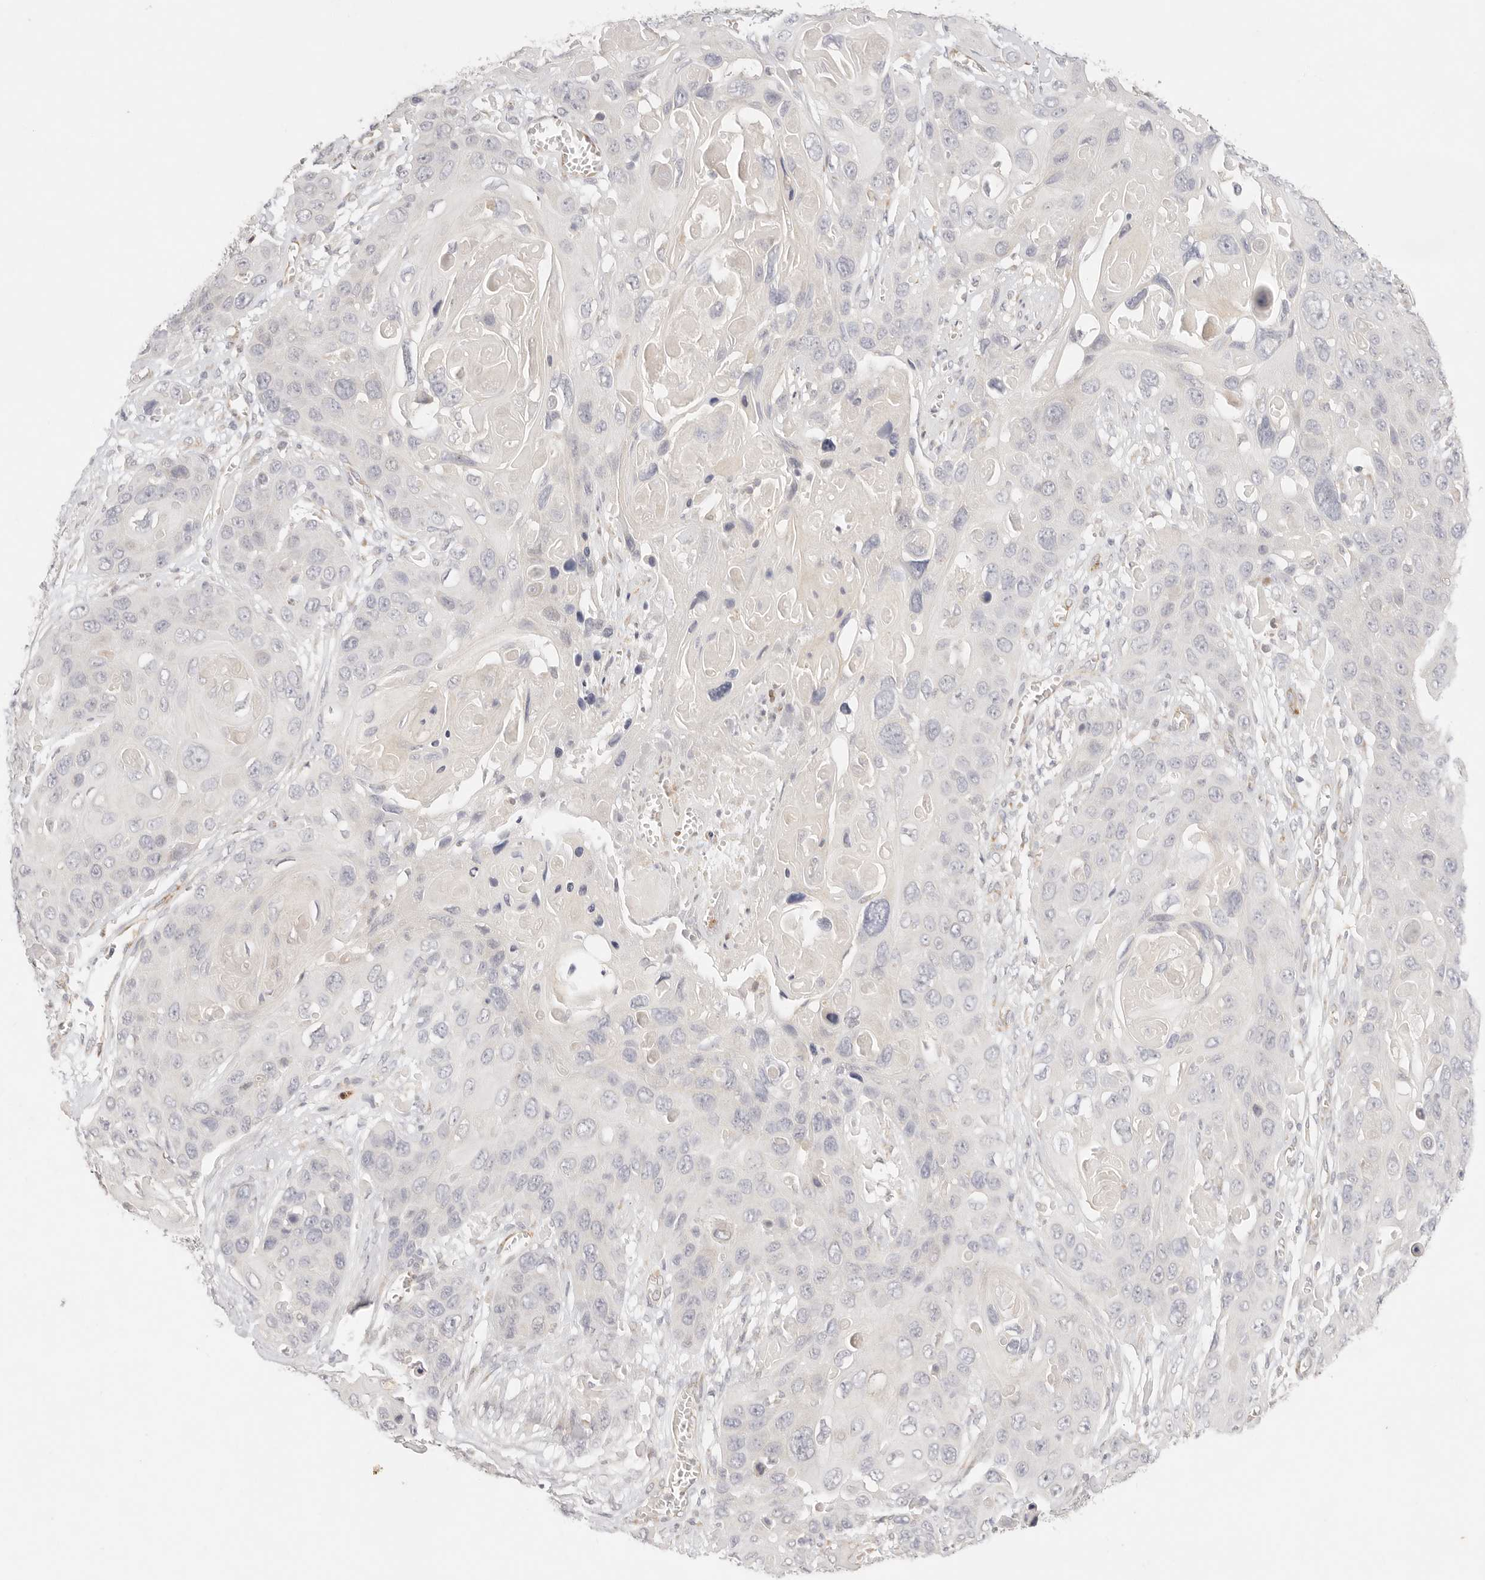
{"staining": {"intensity": "negative", "quantity": "none", "location": "none"}, "tissue": "skin cancer", "cell_type": "Tumor cells", "image_type": "cancer", "snomed": [{"axis": "morphology", "description": "Squamous cell carcinoma, NOS"}, {"axis": "topography", "description": "Skin"}], "caption": "Immunohistochemistry (IHC) photomicrograph of neoplastic tissue: human skin squamous cell carcinoma stained with DAB (3,3'-diaminobenzidine) demonstrates no significant protein positivity in tumor cells.", "gene": "GPR156", "patient": {"sex": "male", "age": 55}}